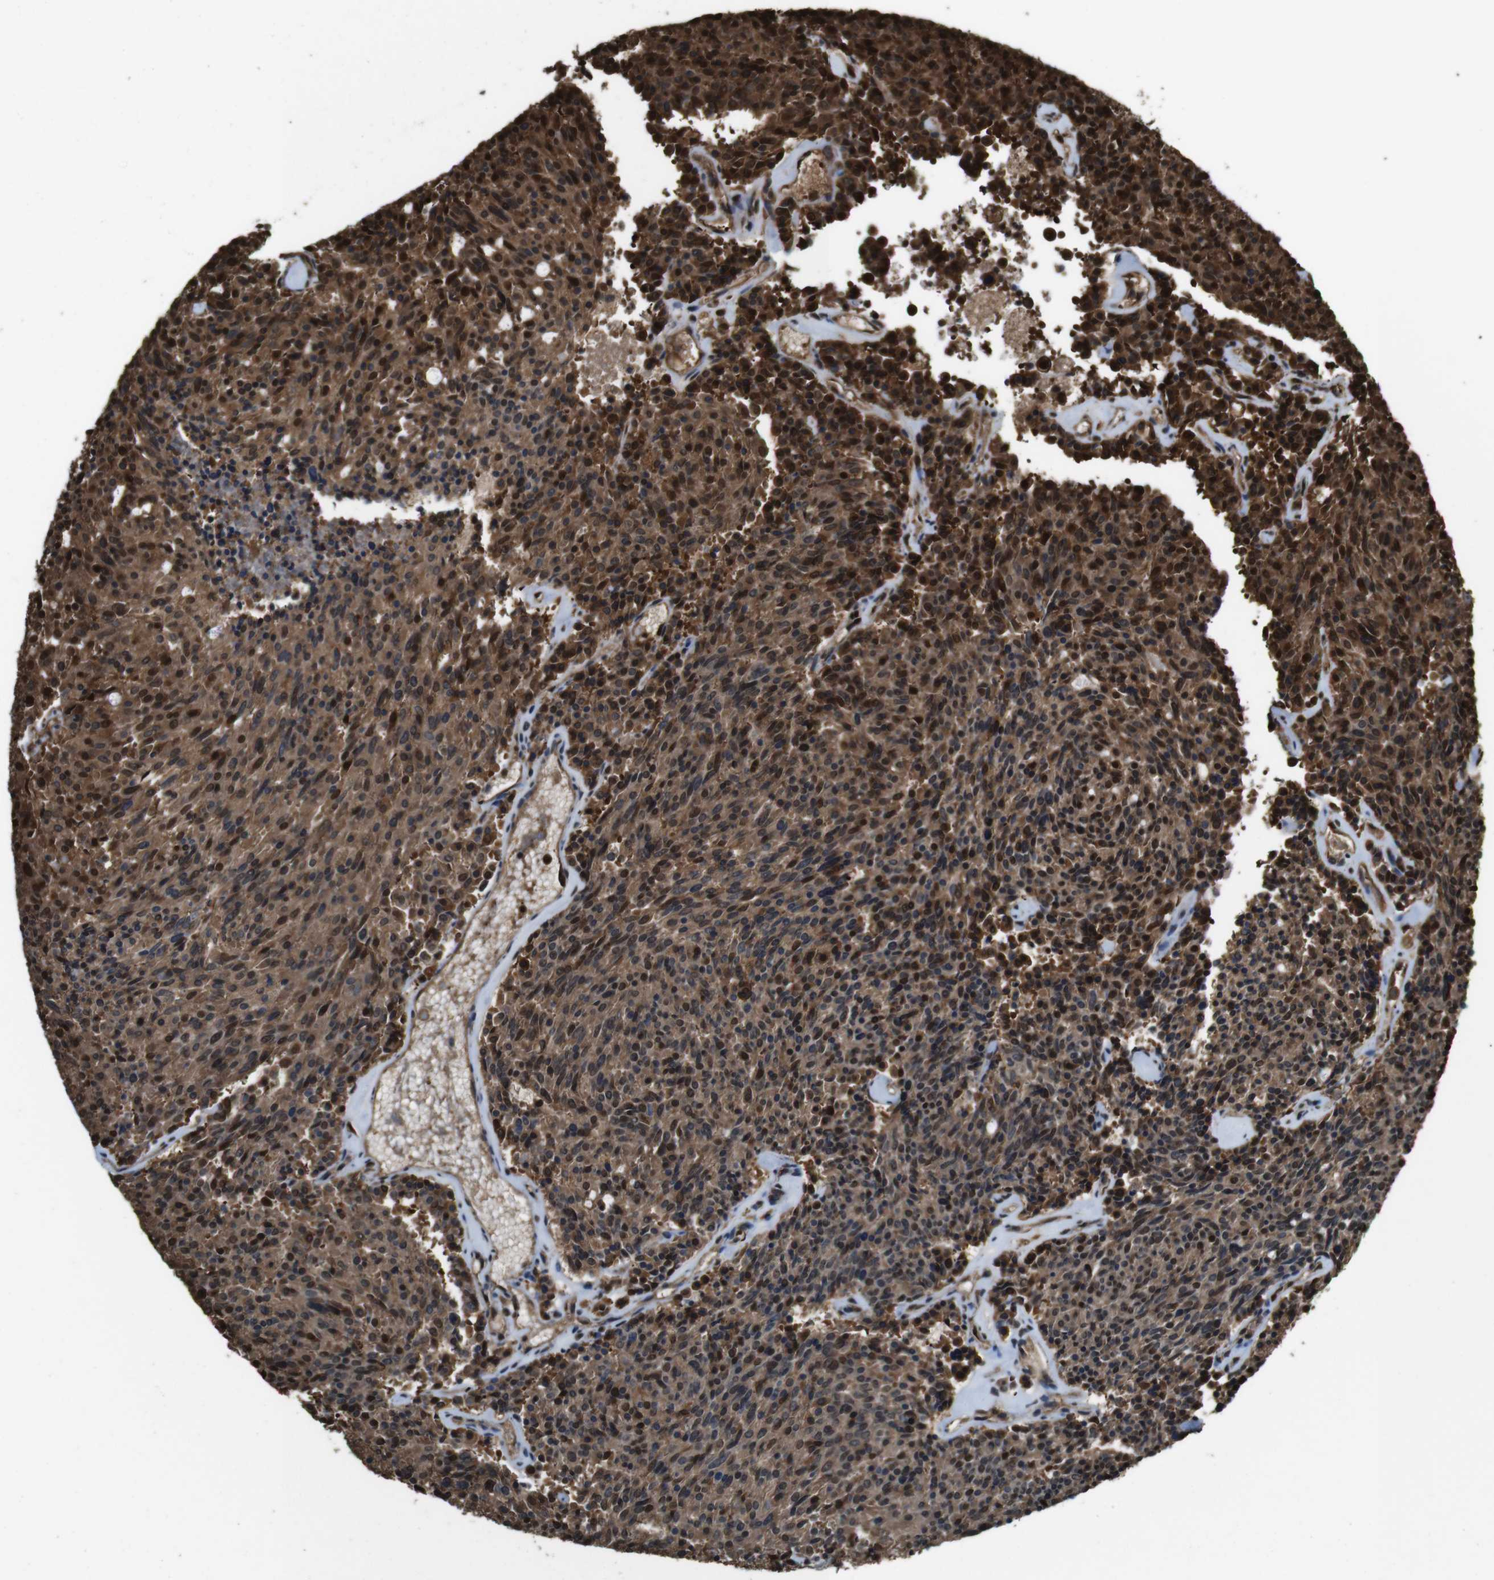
{"staining": {"intensity": "strong", "quantity": ">75%", "location": "cytoplasmic/membranous,nuclear"}, "tissue": "carcinoid", "cell_type": "Tumor cells", "image_type": "cancer", "snomed": [{"axis": "morphology", "description": "Carcinoid, malignant, NOS"}, {"axis": "topography", "description": "Pancreas"}], "caption": "A high-resolution photomicrograph shows immunohistochemistry staining of carcinoid, which displays strong cytoplasmic/membranous and nuclear staining in approximately >75% of tumor cells.", "gene": "VCP", "patient": {"sex": "female", "age": 54}}